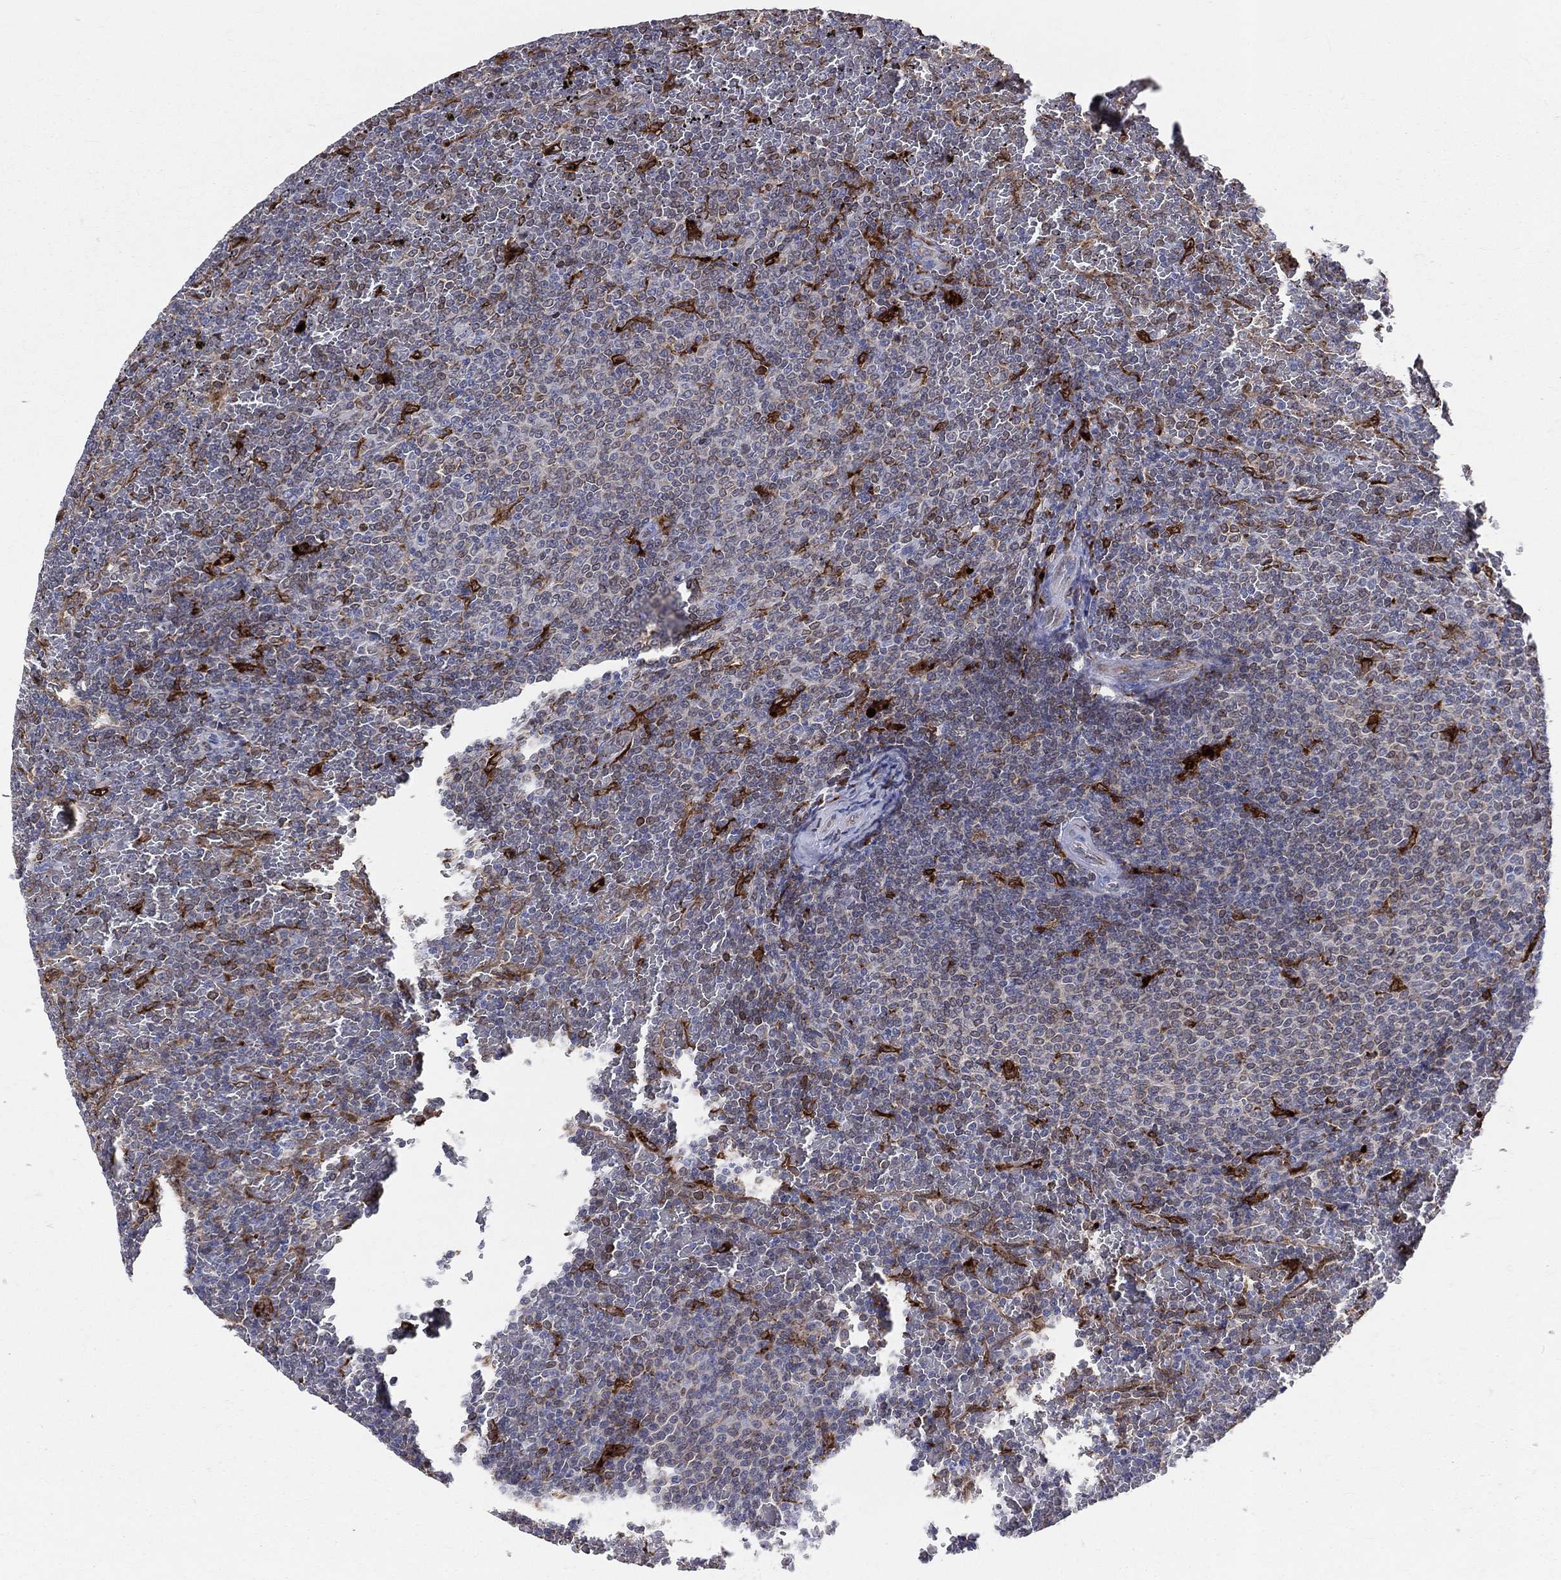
{"staining": {"intensity": "moderate", "quantity": "<25%", "location": "cytoplasmic/membranous"}, "tissue": "lymphoma", "cell_type": "Tumor cells", "image_type": "cancer", "snomed": [{"axis": "morphology", "description": "Malignant lymphoma, non-Hodgkin's type, Low grade"}, {"axis": "topography", "description": "Spleen"}], "caption": "A brown stain highlights moderate cytoplasmic/membranous positivity of a protein in malignant lymphoma, non-Hodgkin's type (low-grade) tumor cells.", "gene": "CD74", "patient": {"sex": "female", "age": 77}}